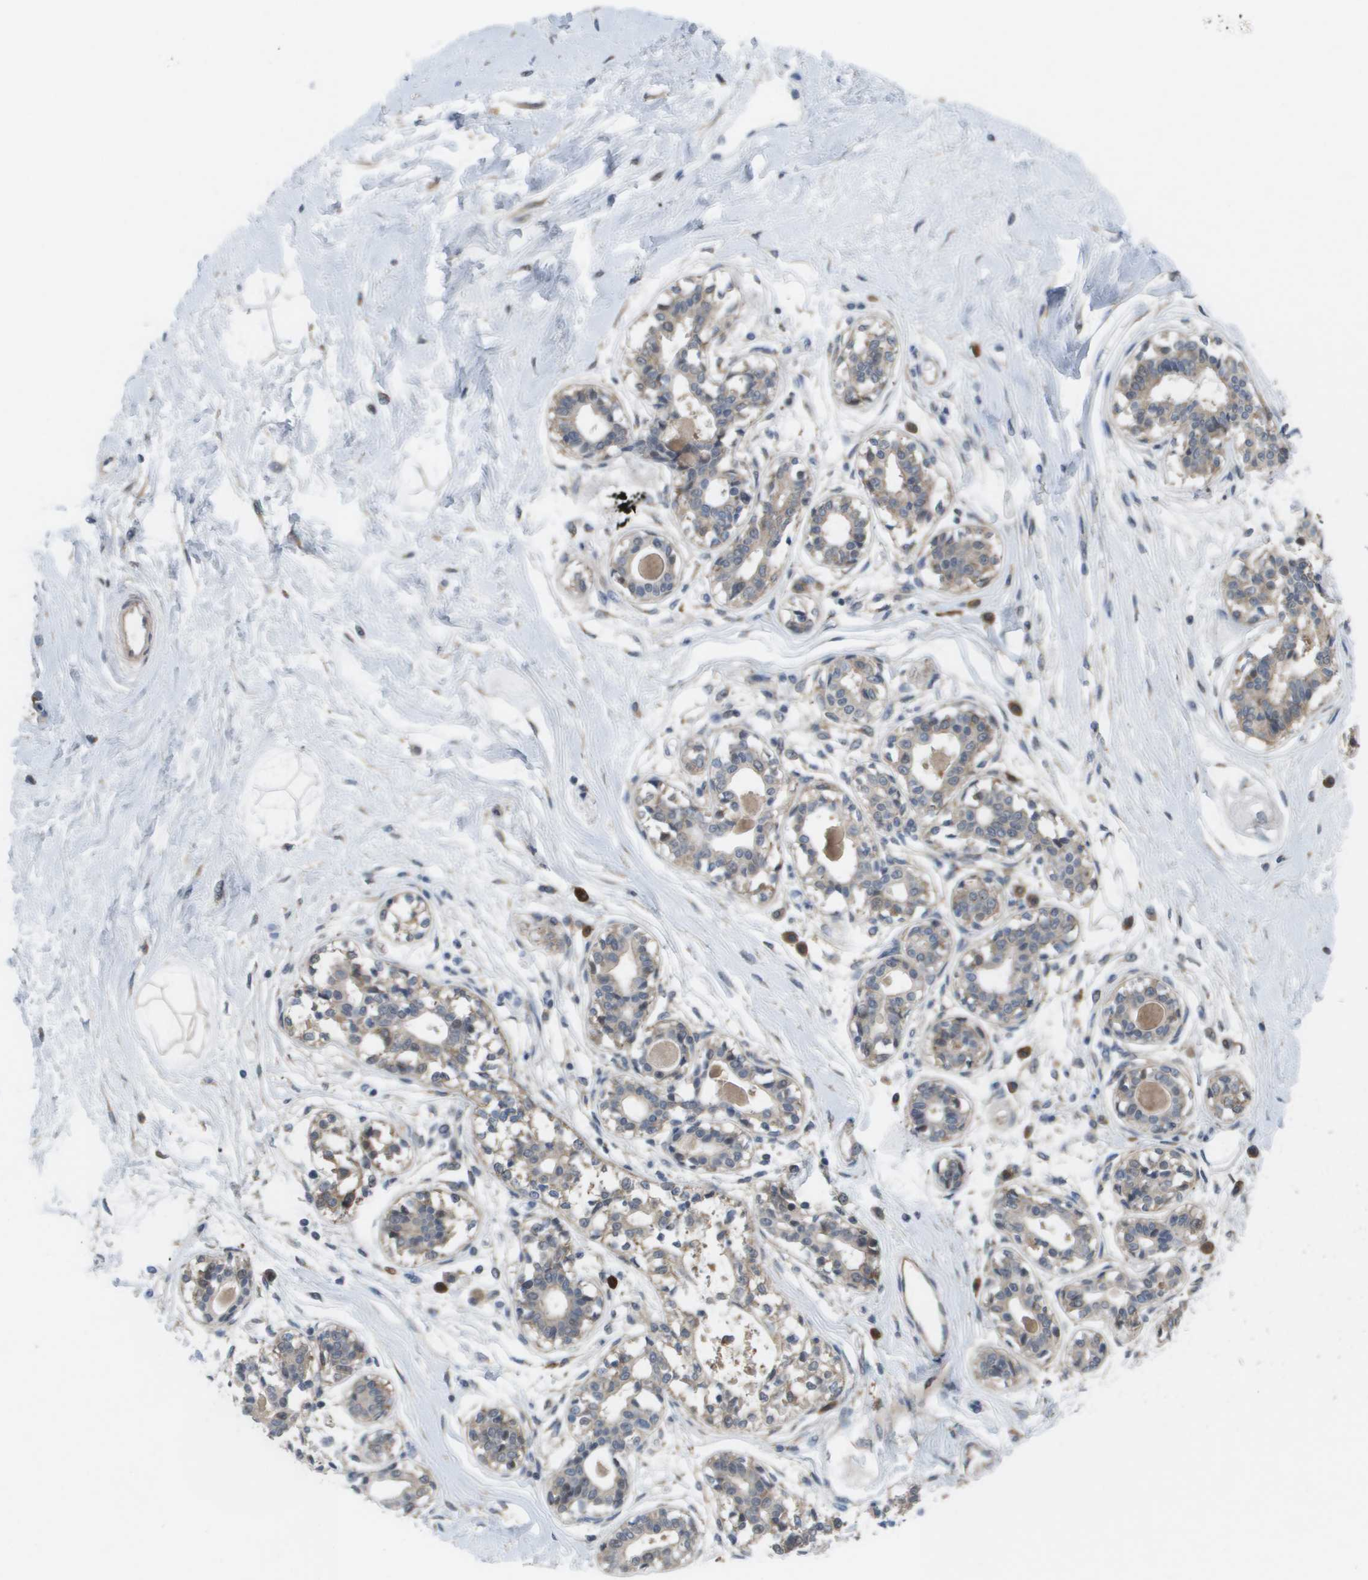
{"staining": {"intensity": "negative", "quantity": "none", "location": "none"}, "tissue": "breast", "cell_type": "Adipocytes", "image_type": "normal", "snomed": [{"axis": "morphology", "description": "Normal tissue, NOS"}, {"axis": "topography", "description": "Breast"}], "caption": "High power microscopy micrograph of an immunohistochemistry (IHC) photomicrograph of normal breast, revealing no significant expression in adipocytes. (IHC, brightfield microscopy, high magnification).", "gene": "MARCHF8", "patient": {"sex": "female", "age": 45}}